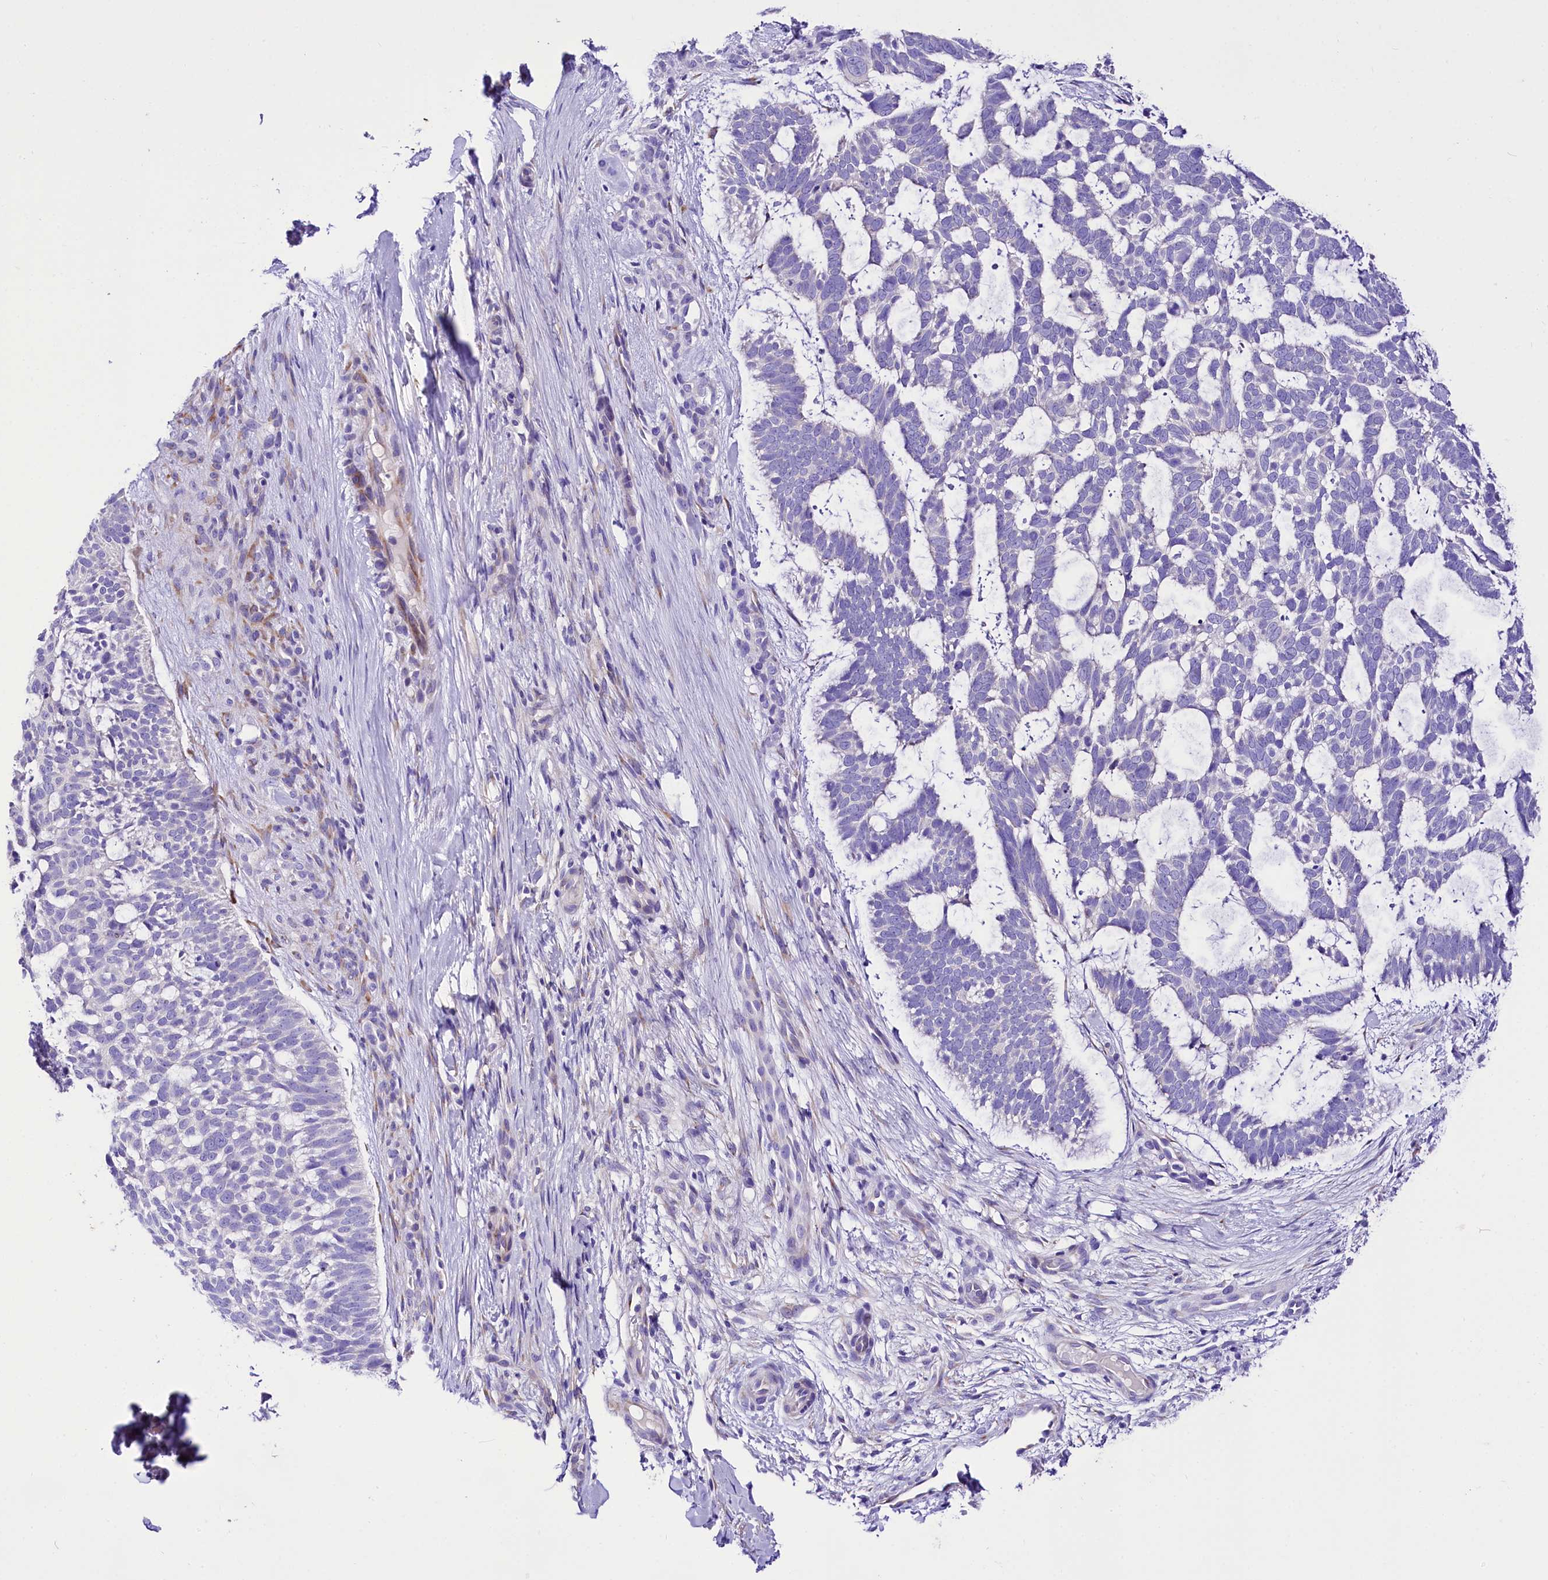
{"staining": {"intensity": "negative", "quantity": "none", "location": "none"}, "tissue": "skin cancer", "cell_type": "Tumor cells", "image_type": "cancer", "snomed": [{"axis": "morphology", "description": "Basal cell carcinoma"}, {"axis": "topography", "description": "Skin"}], "caption": "The immunohistochemistry (IHC) micrograph has no significant positivity in tumor cells of skin cancer (basal cell carcinoma) tissue.", "gene": "A2ML1", "patient": {"sex": "male", "age": 88}}